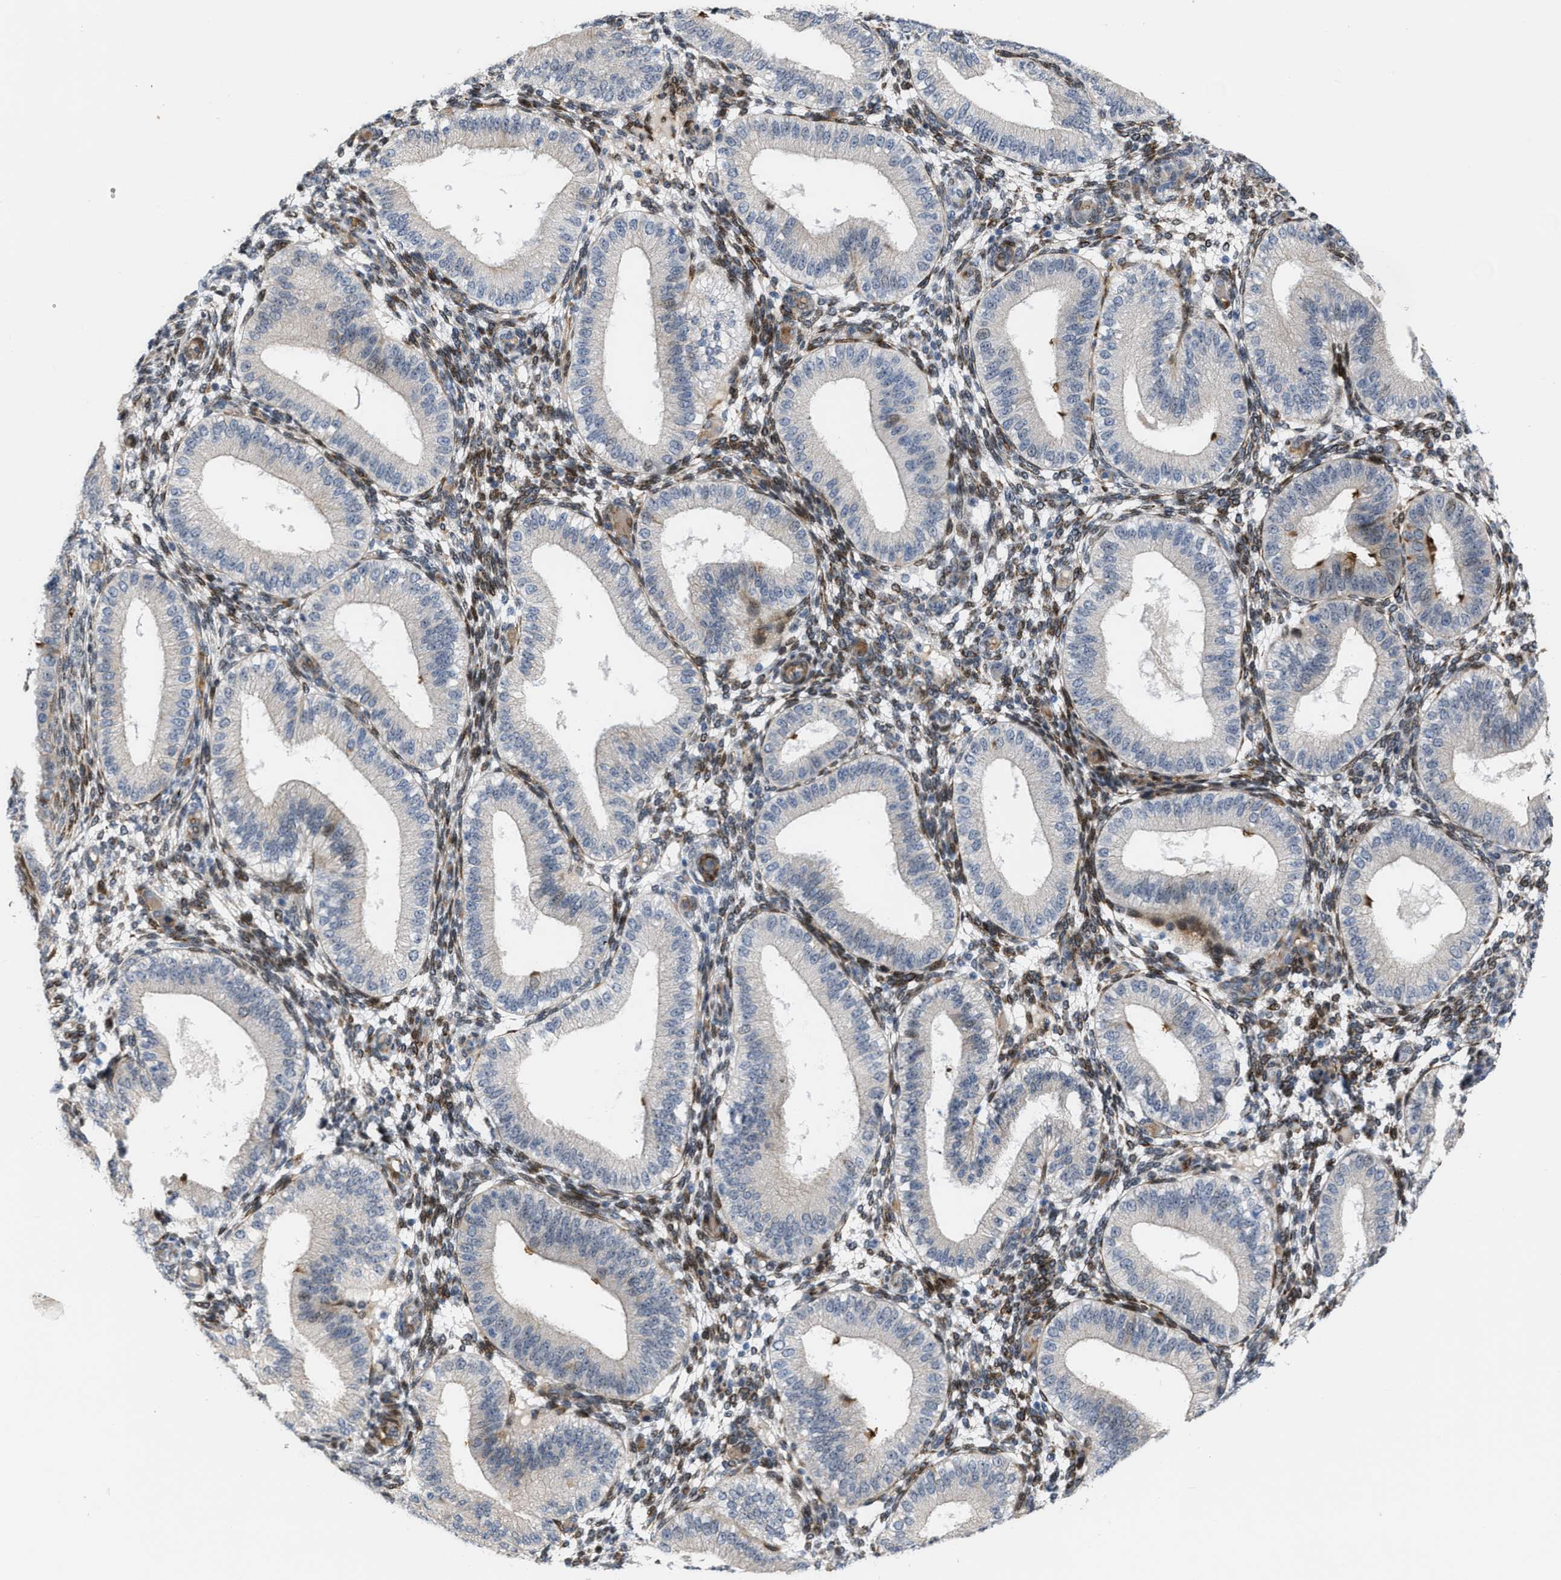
{"staining": {"intensity": "moderate", "quantity": "25%-75%", "location": "cytoplasmic/membranous"}, "tissue": "endometrium", "cell_type": "Cells in endometrial stroma", "image_type": "normal", "snomed": [{"axis": "morphology", "description": "Normal tissue, NOS"}, {"axis": "topography", "description": "Endometrium"}], "caption": "High-power microscopy captured an immunohistochemistry image of benign endometrium, revealing moderate cytoplasmic/membranous positivity in approximately 25%-75% of cells in endometrial stroma. (brown staining indicates protein expression, while blue staining denotes nuclei).", "gene": "POLR1F", "patient": {"sex": "female", "age": 39}}